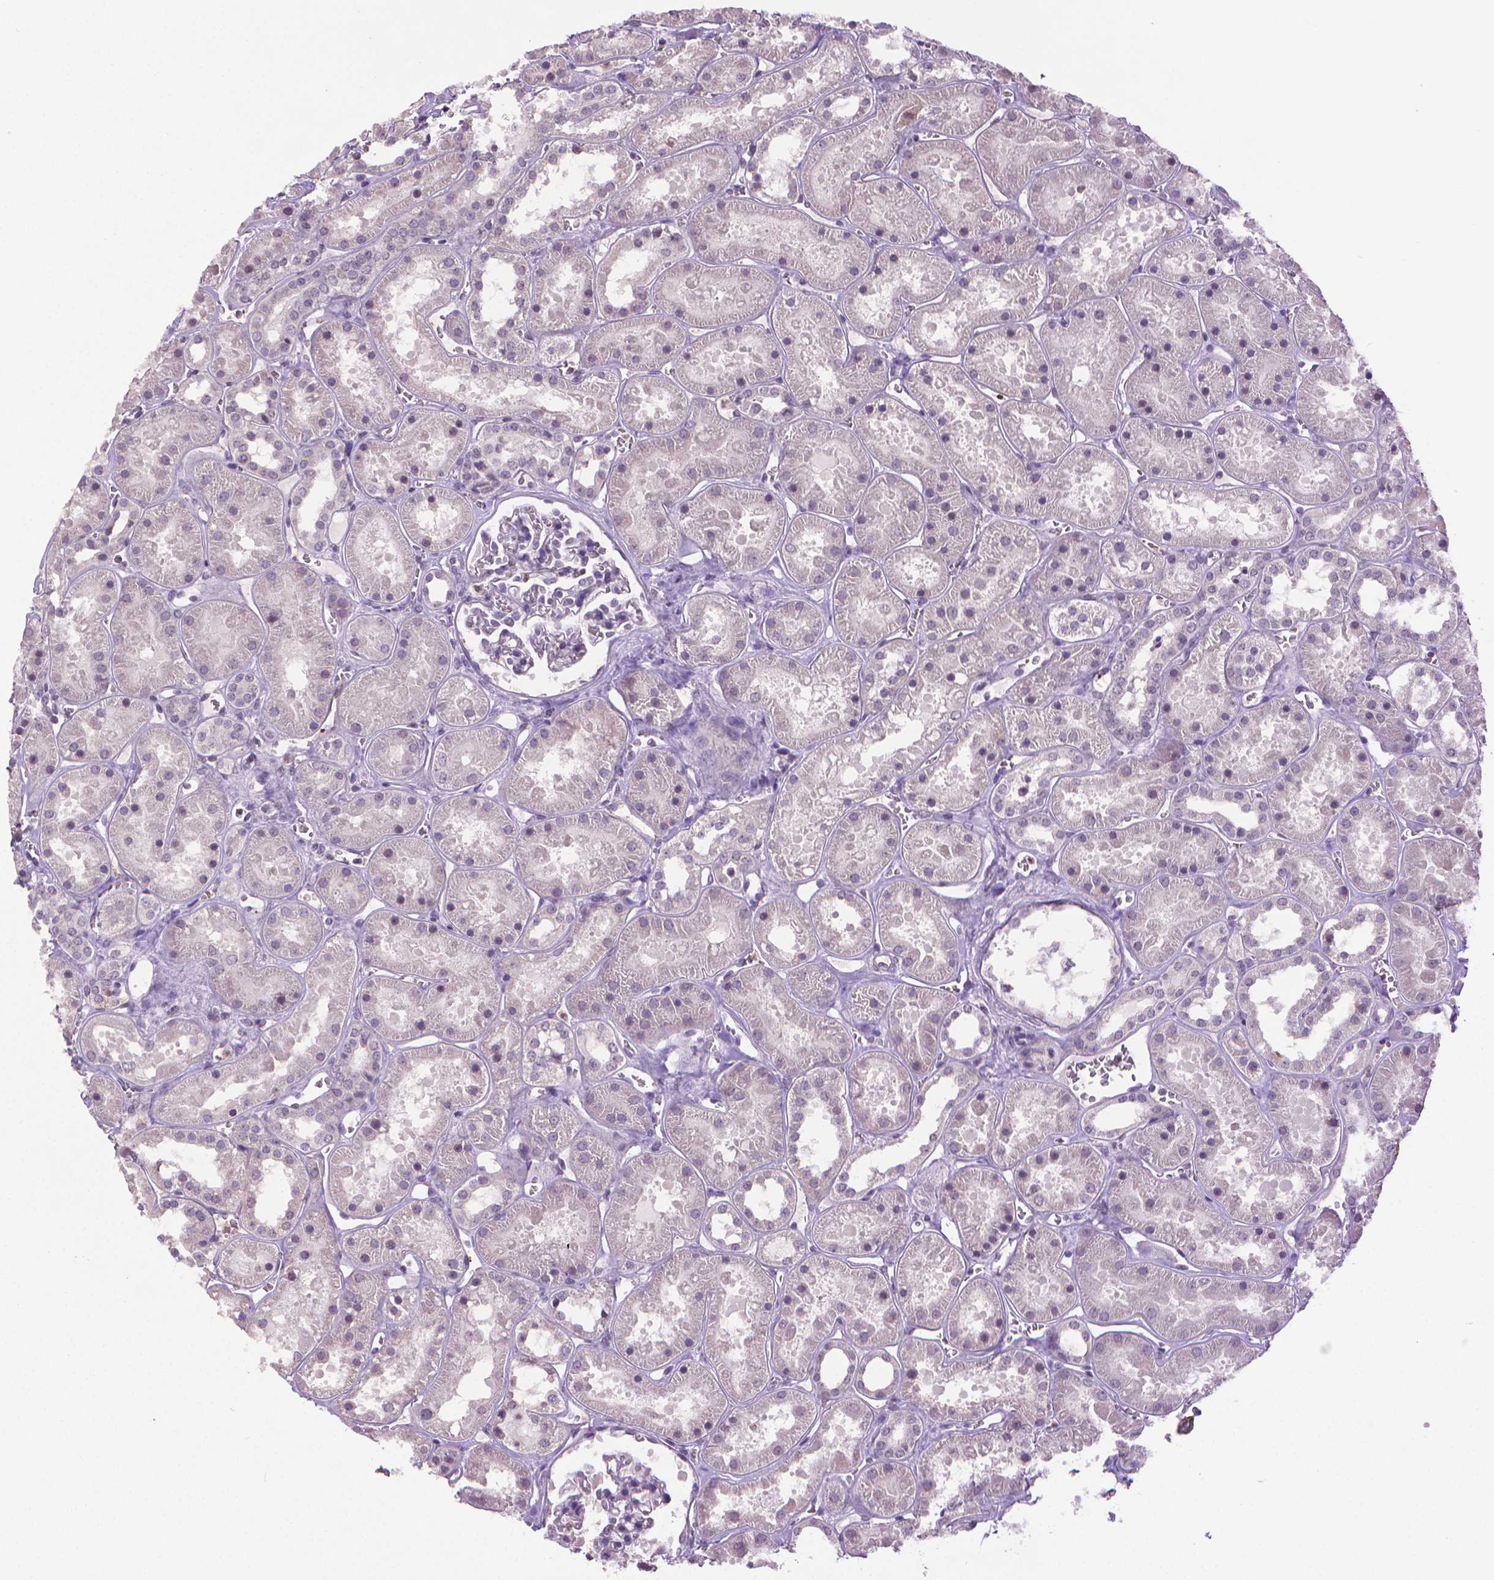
{"staining": {"intensity": "negative", "quantity": "none", "location": "none"}, "tissue": "kidney", "cell_type": "Cells in glomeruli", "image_type": "normal", "snomed": [{"axis": "morphology", "description": "Normal tissue, NOS"}, {"axis": "topography", "description": "Kidney"}], "caption": "Protein analysis of normal kidney demonstrates no significant expression in cells in glomeruli. (DAB immunohistochemistry (IHC), high magnification).", "gene": "CDKN2D", "patient": {"sex": "female", "age": 41}}